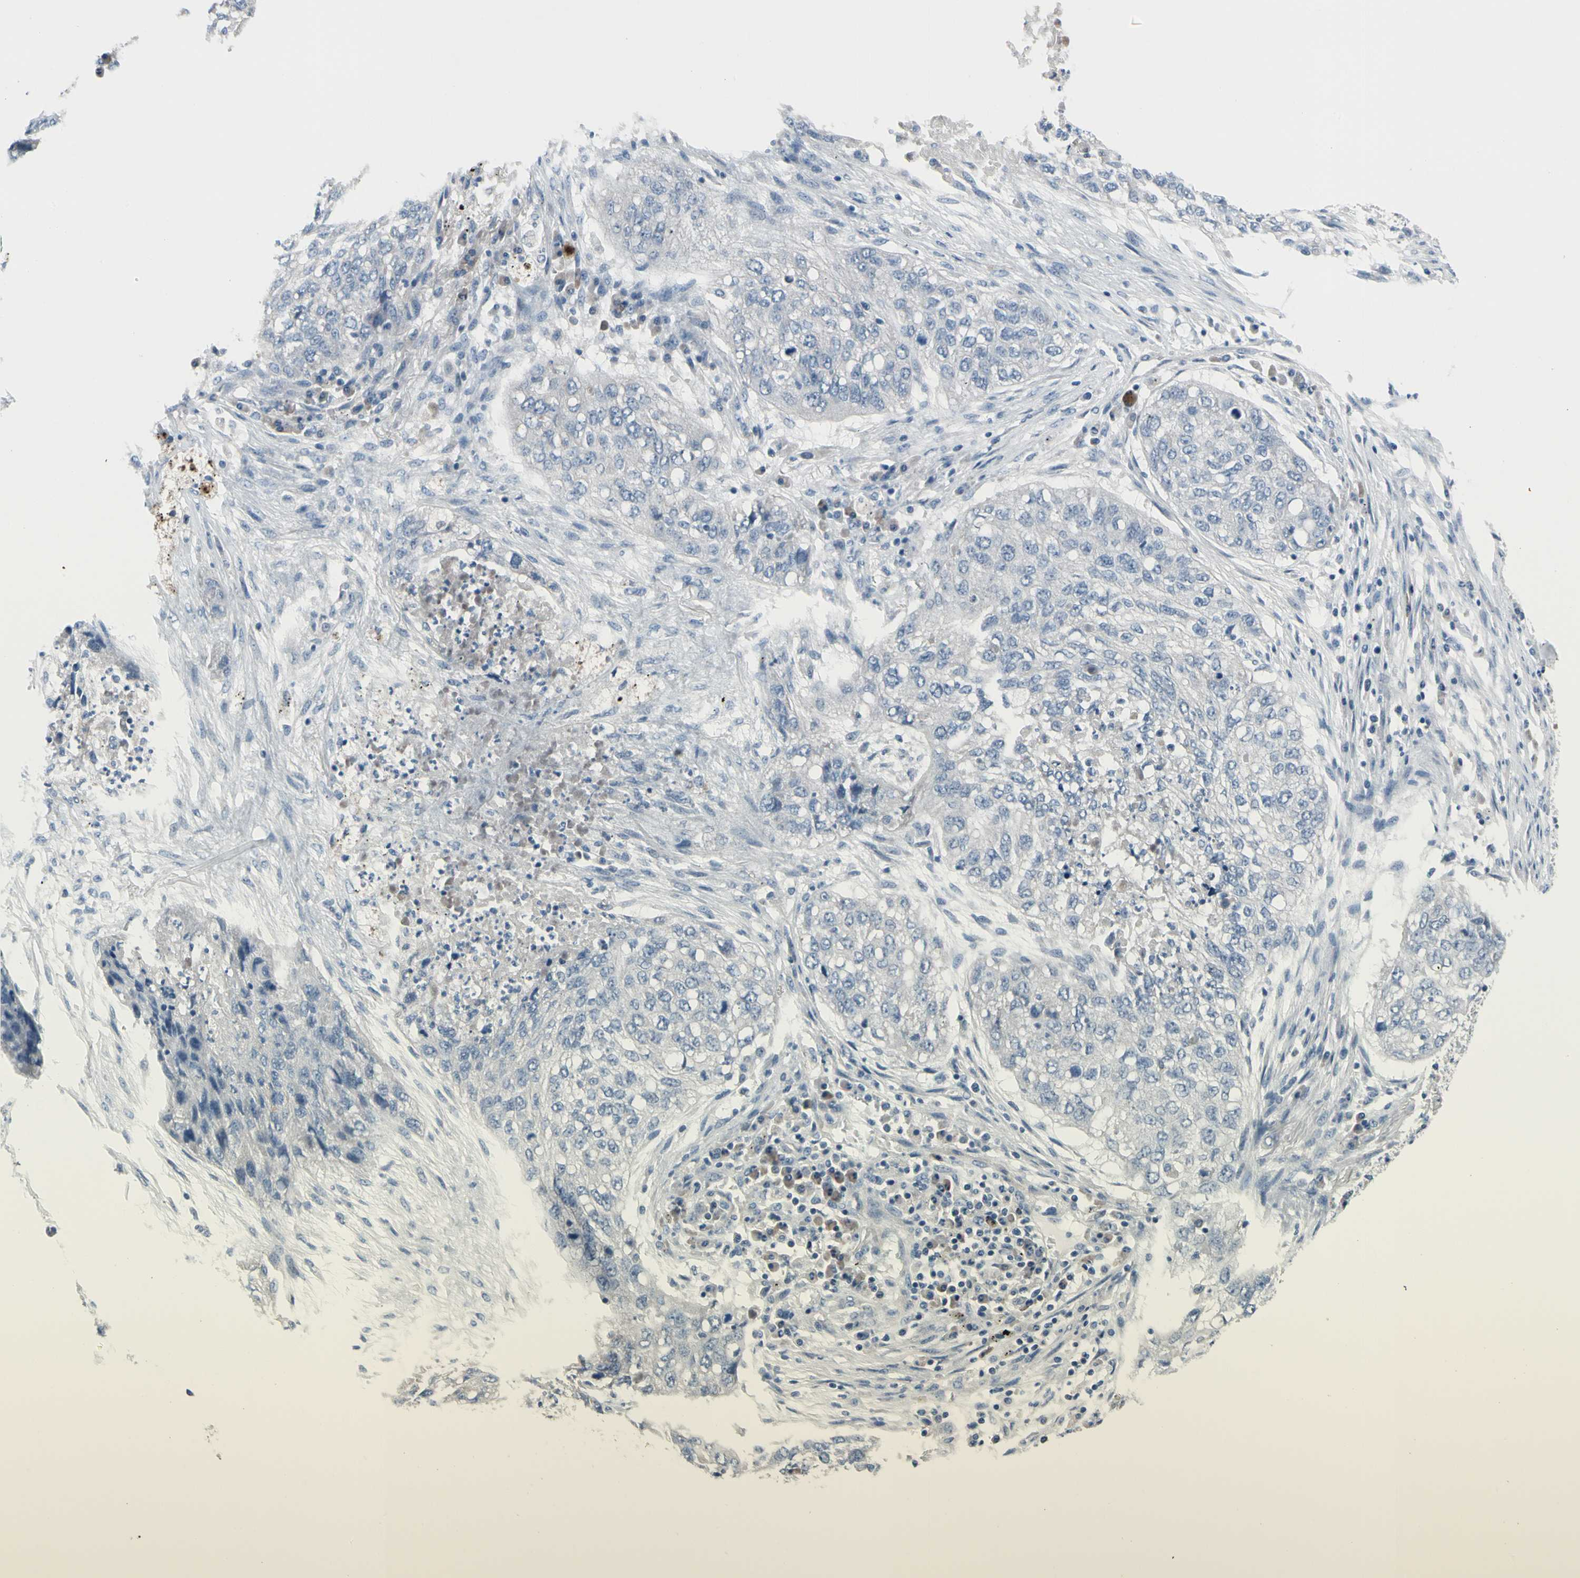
{"staining": {"intensity": "negative", "quantity": "none", "location": "none"}, "tissue": "lung cancer", "cell_type": "Tumor cells", "image_type": "cancer", "snomed": [{"axis": "morphology", "description": "Squamous cell carcinoma, NOS"}, {"axis": "topography", "description": "Lung"}], "caption": "A photomicrograph of lung cancer stained for a protein shows no brown staining in tumor cells.", "gene": "PGR", "patient": {"sex": "female", "age": 63}}